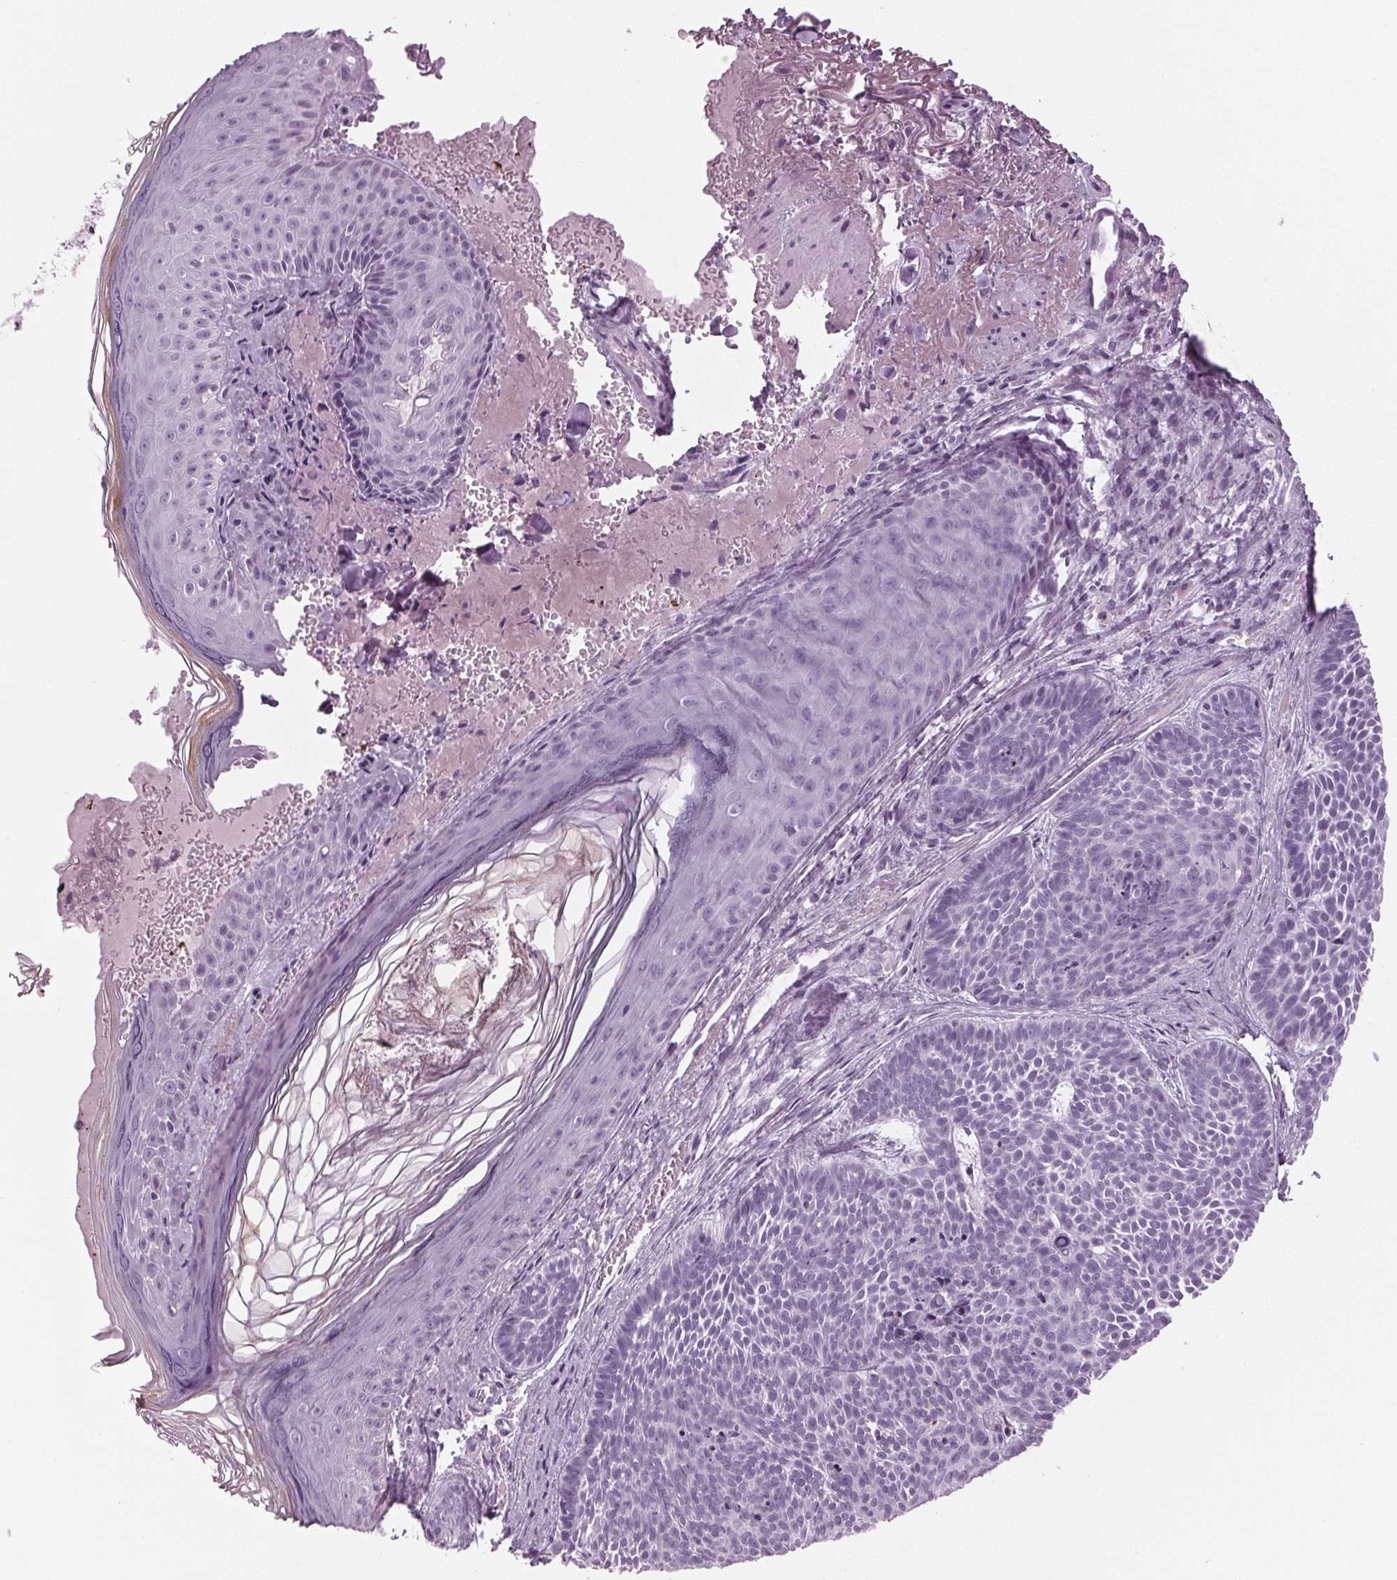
{"staining": {"intensity": "negative", "quantity": "none", "location": "none"}, "tissue": "skin cancer", "cell_type": "Tumor cells", "image_type": "cancer", "snomed": [{"axis": "morphology", "description": "Basal cell carcinoma"}, {"axis": "topography", "description": "Skin"}], "caption": "Immunohistochemistry micrograph of human skin cancer (basal cell carcinoma) stained for a protein (brown), which demonstrates no positivity in tumor cells.", "gene": "CYP3A43", "patient": {"sex": "male", "age": 81}}